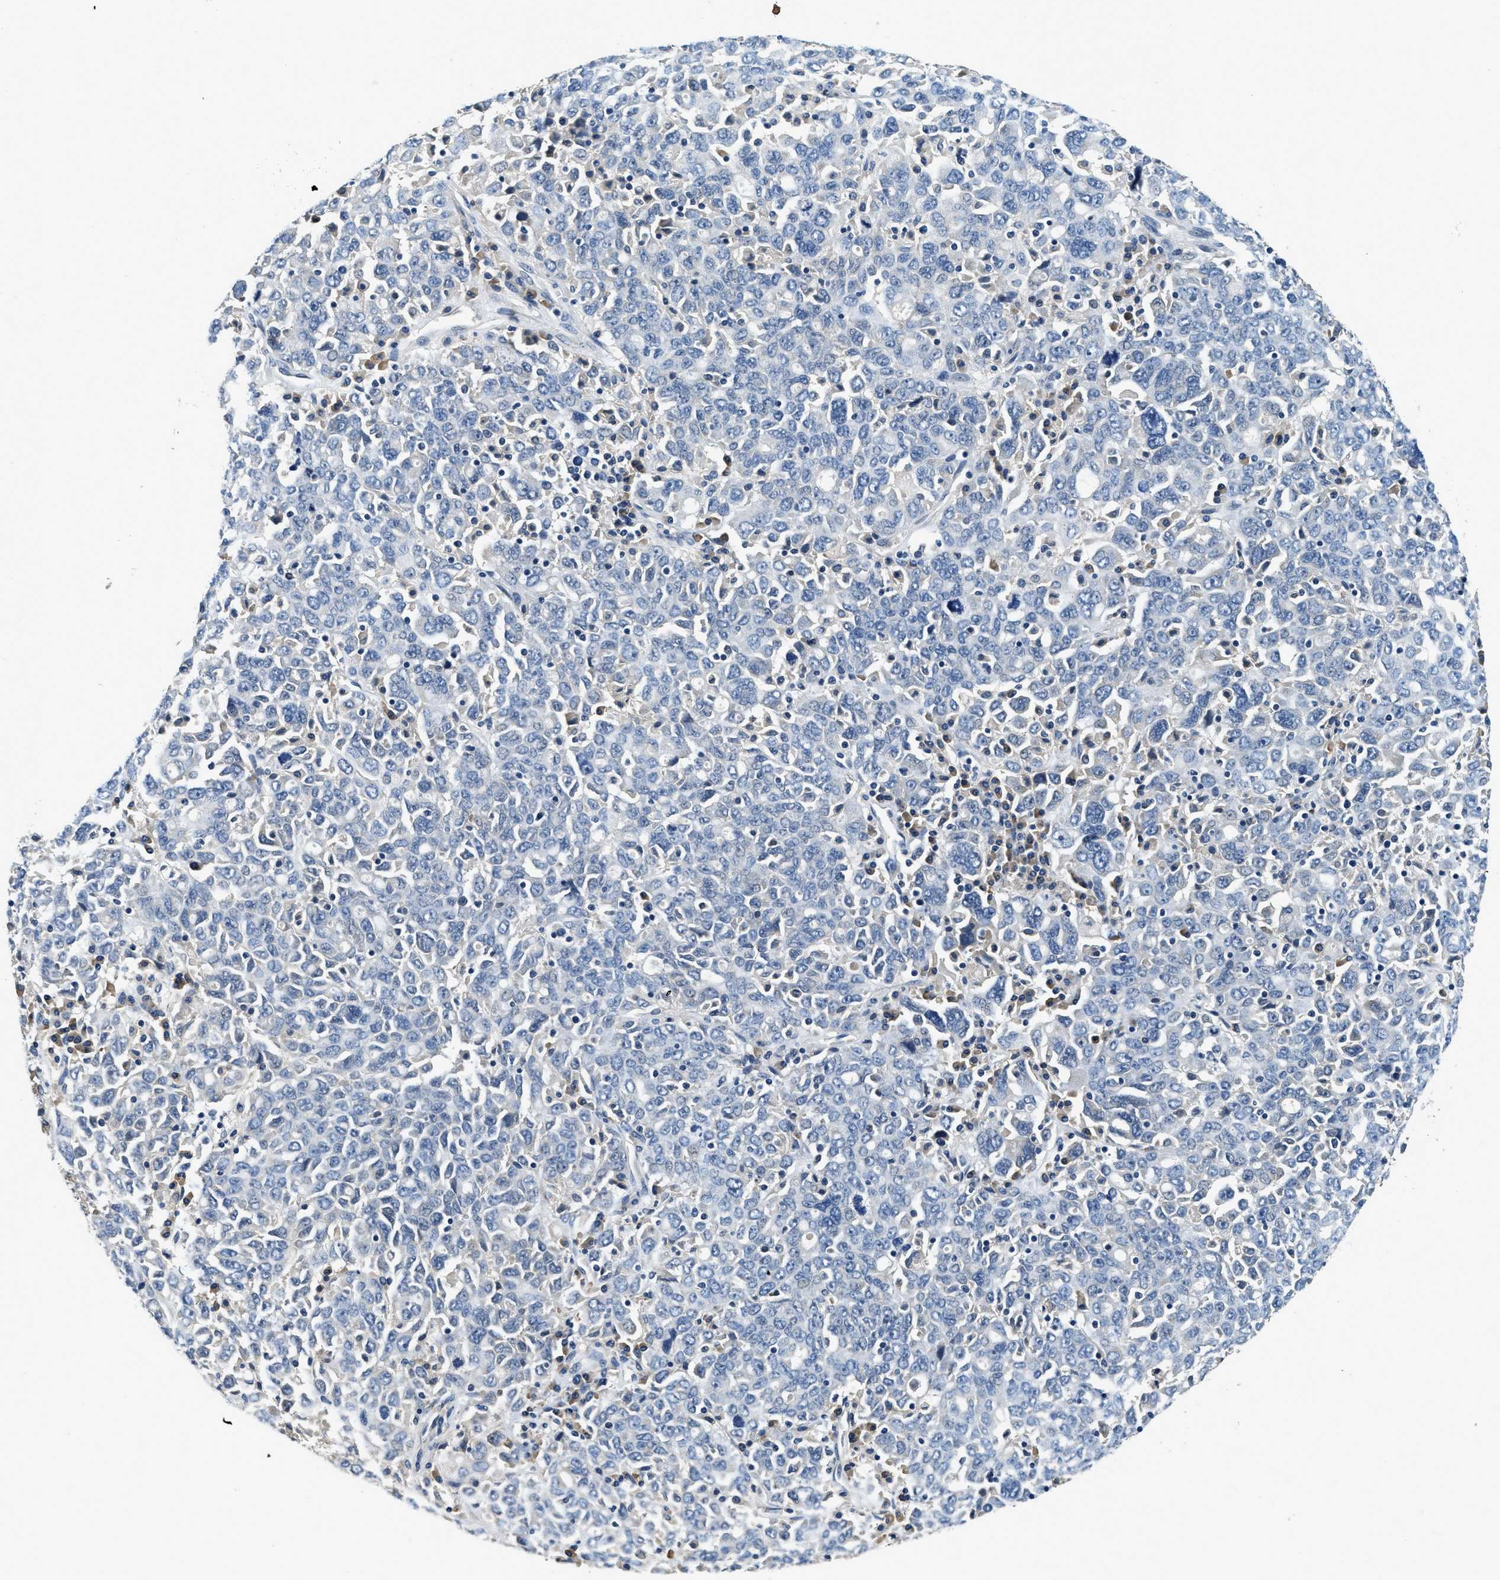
{"staining": {"intensity": "negative", "quantity": "none", "location": "none"}, "tissue": "ovarian cancer", "cell_type": "Tumor cells", "image_type": "cancer", "snomed": [{"axis": "morphology", "description": "Carcinoma, endometroid"}, {"axis": "topography", "description": "Ovary"}], "caption": "Immunohistochemistry photomicrograph of ovarian cancer (endometroid carcinoma) stained for a protein (brown), which reveals no positivity in tumor cells.", "gene": "ALDH3A2", "patient": {"sex": "female", "age": 62}}